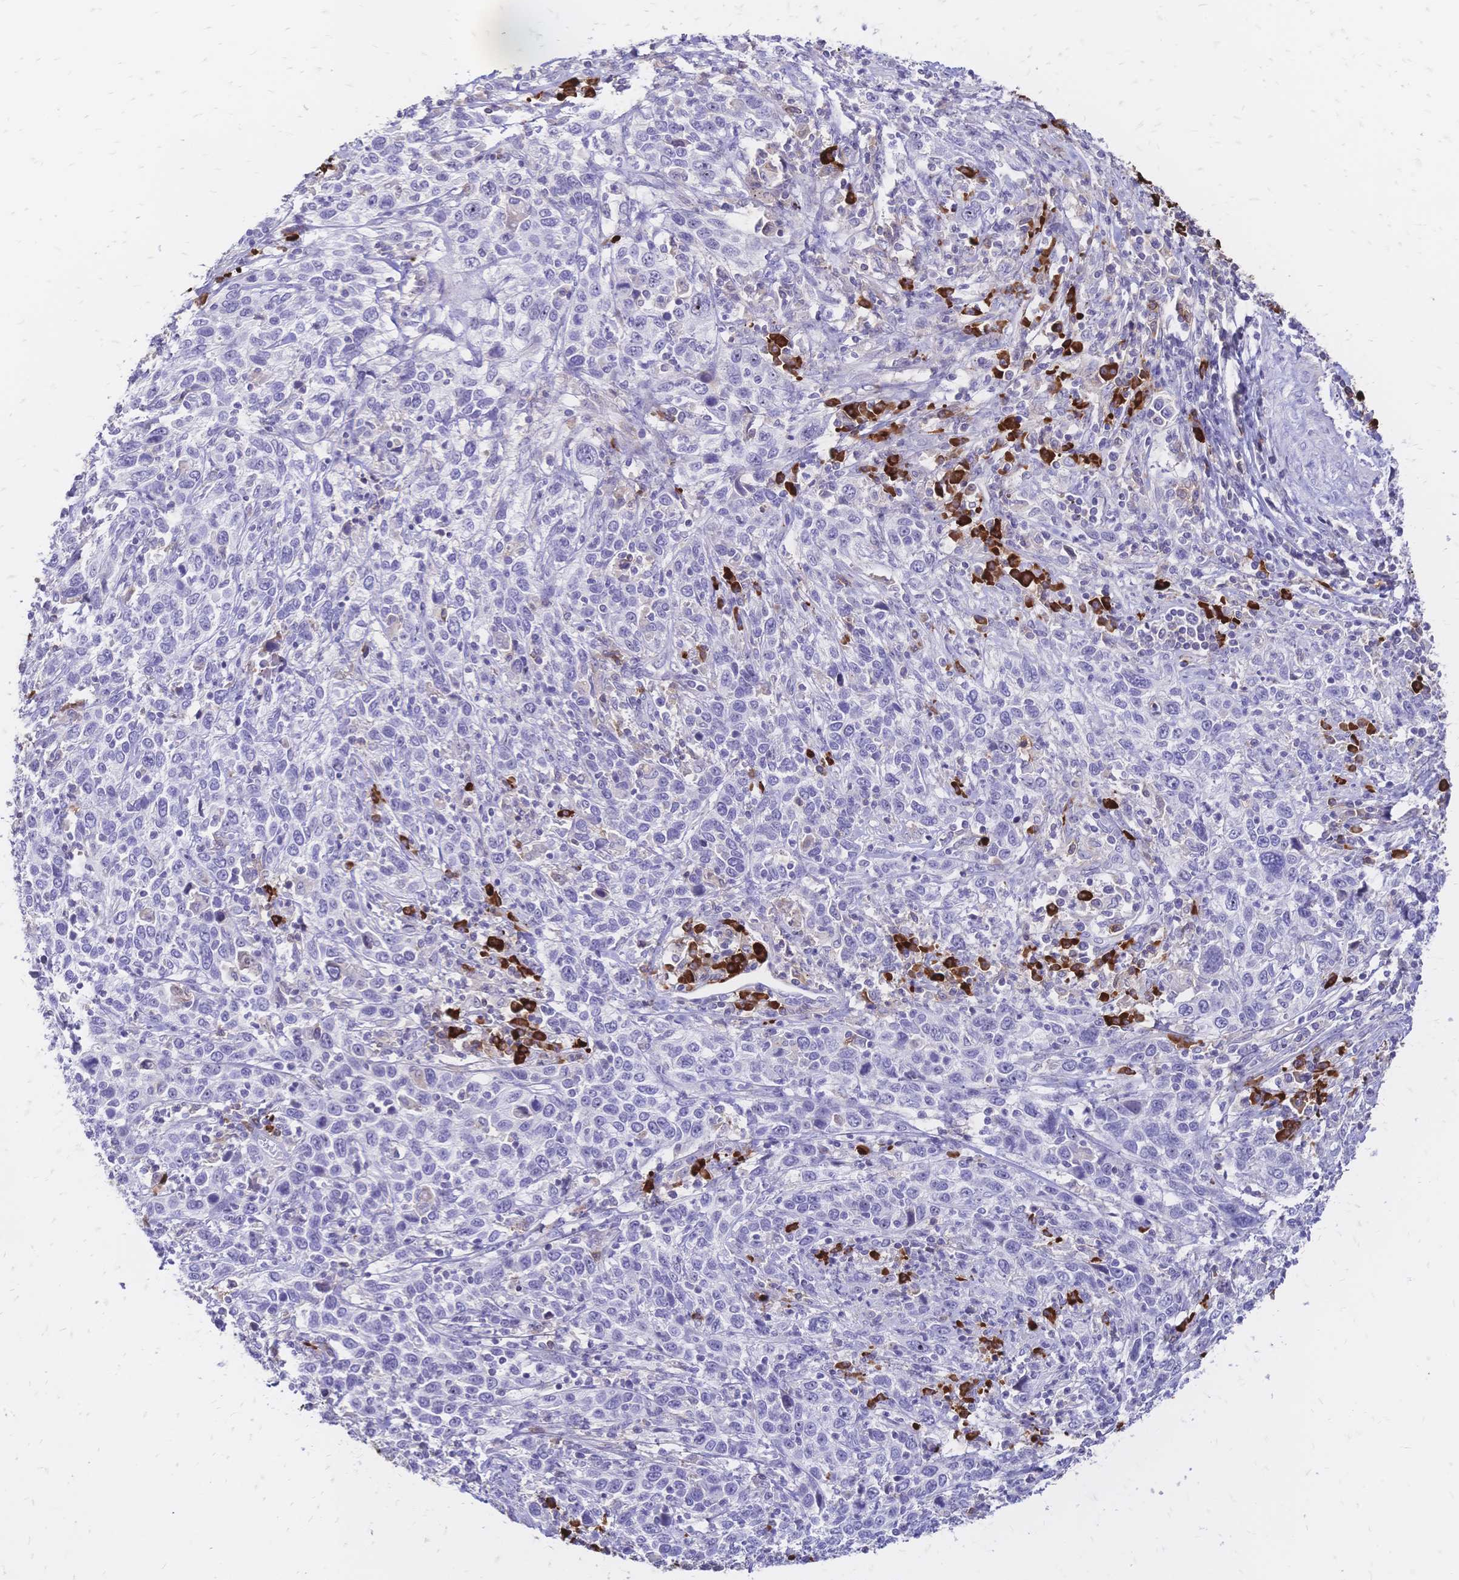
{"staining": {"intensity": "negative", "quantity": "none", "location": "none"}, "tissue": "cervical cancer", "cell_type": "Tumor cells", "image_type": "cancer", "snomed": [{"axis": "morphology", "description": "Squamous cell carcinoma, NOS"}, {"axis": "topography", "description": "Cervix"}], "caption": "Human cervical cancer stained for a protein using IHC displays no positivity in tumor cells.", "gene": "IL2RA", "patient": {"sex": "female", "age": 46}}